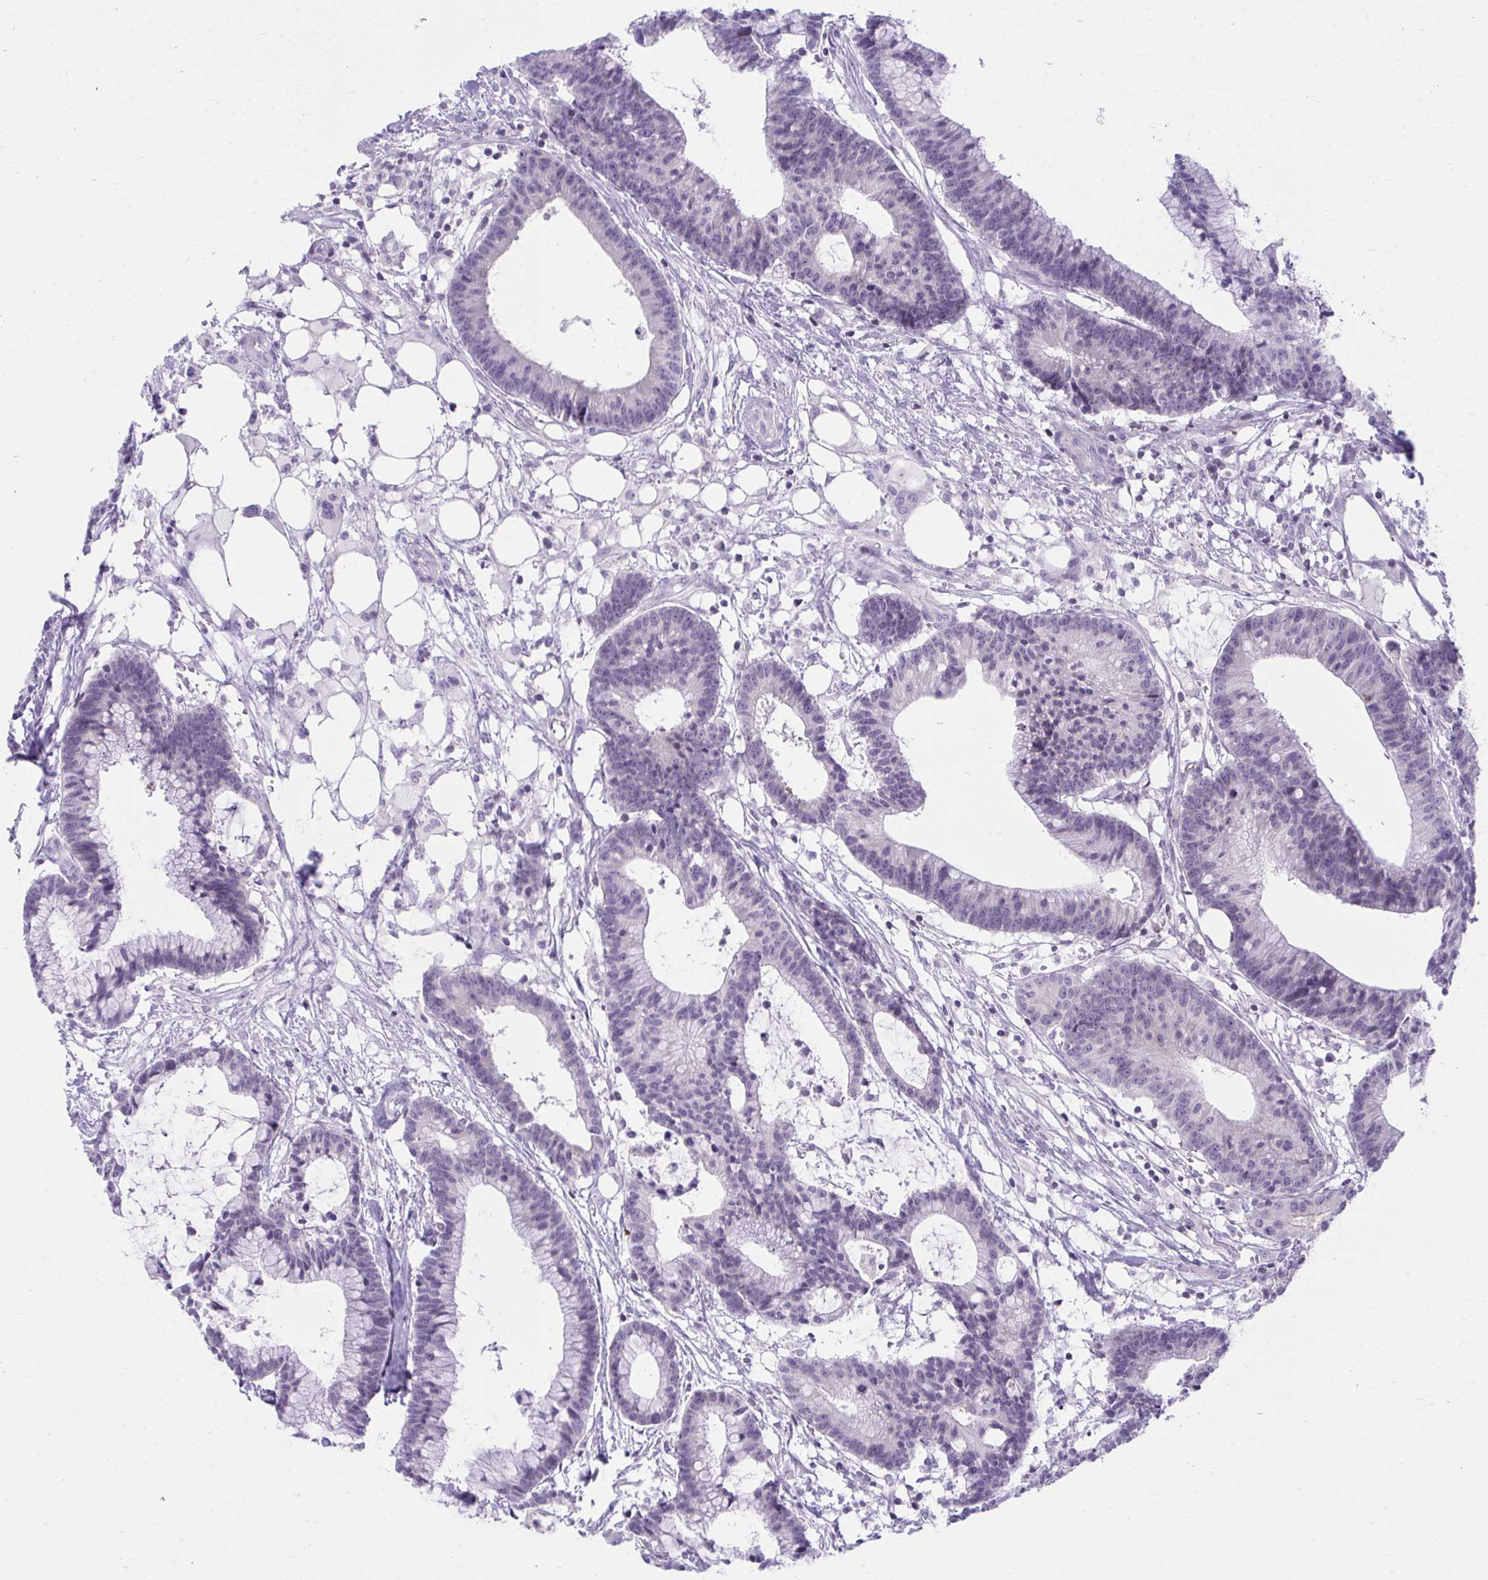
{"staining": {"intensity": "negative", "quantity": "none", "location": "none"}, "tissue": "colorectal cancer", "cell_type": "Tumor cells", "image_type": "cancer", "snomed": [{"axis": "morphology", "description": "Adenocarcinoma, NOS"}, {"axis": "topography", "description": "Colon"}], "caption": "High magnification brightfield microscopy of colorectal cancer stained with DAB (brown) and counterstained with hematoxylin (blue): tumor cells show no significant staining. Nuclei are stained in blue.", "gene": "OR7A5", "patient": {"sex": "female", "age": 78}}